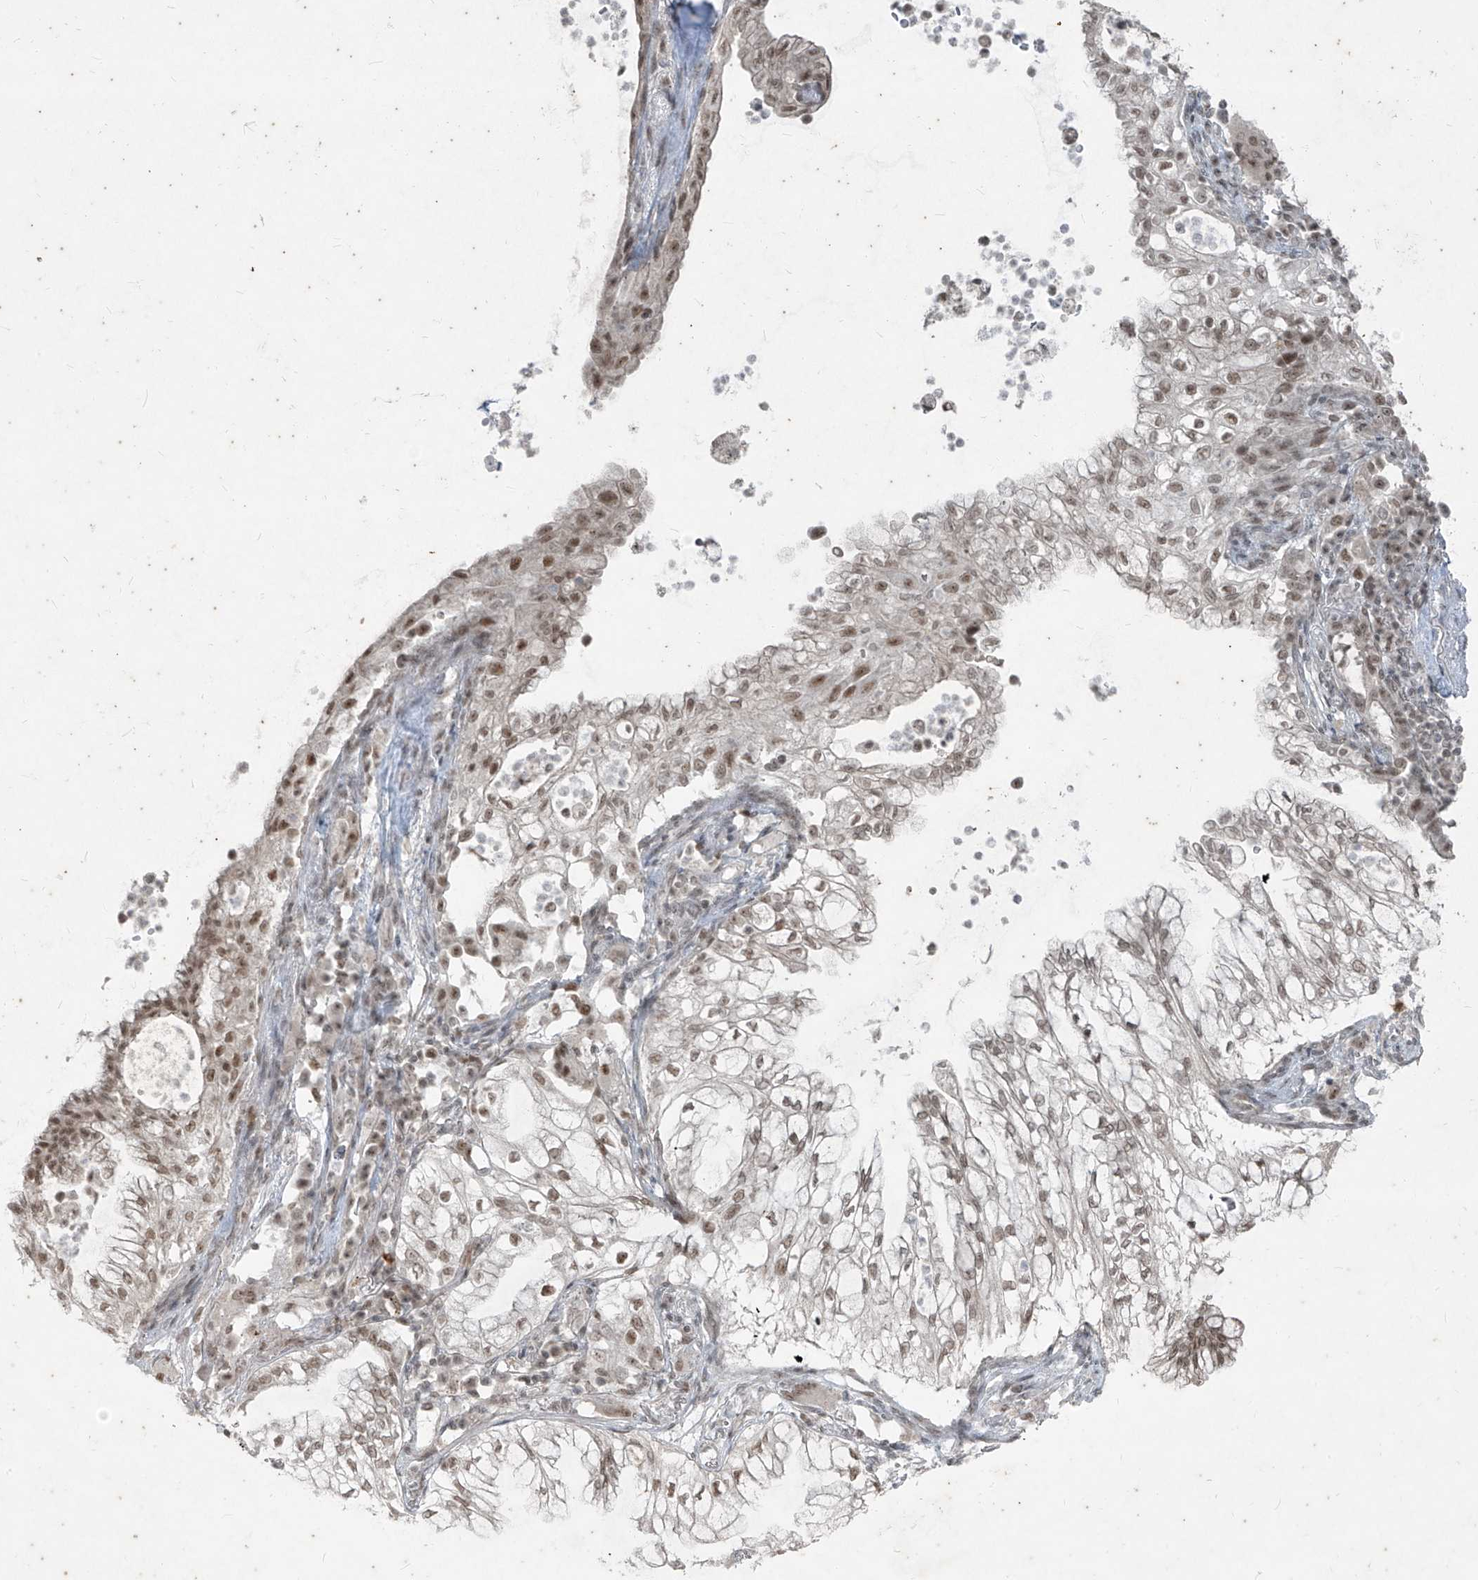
{"staining": {"intensity": "weak", "quantity": ">75%", "location": "nuclear"}, "tissue": "lung cancer", "cell_type": "Tumor cells", "image_type": "cancer", "snomed": [{"axis": "morphology", "description": "Adenocarcinoma, NOS"}, {"axis": "topography", "description": "Lung"}], "caption": "Weak nuclear staining is appreciated in approximately >75% of tumor cells in lung cancer (adenocarcinoma). Immunohistochemistry (ihc) stains the protein in brown and the nuclei are stained blue.", "gene": "ZNF354B", "patient": {"sex": "female", "age": 70}}